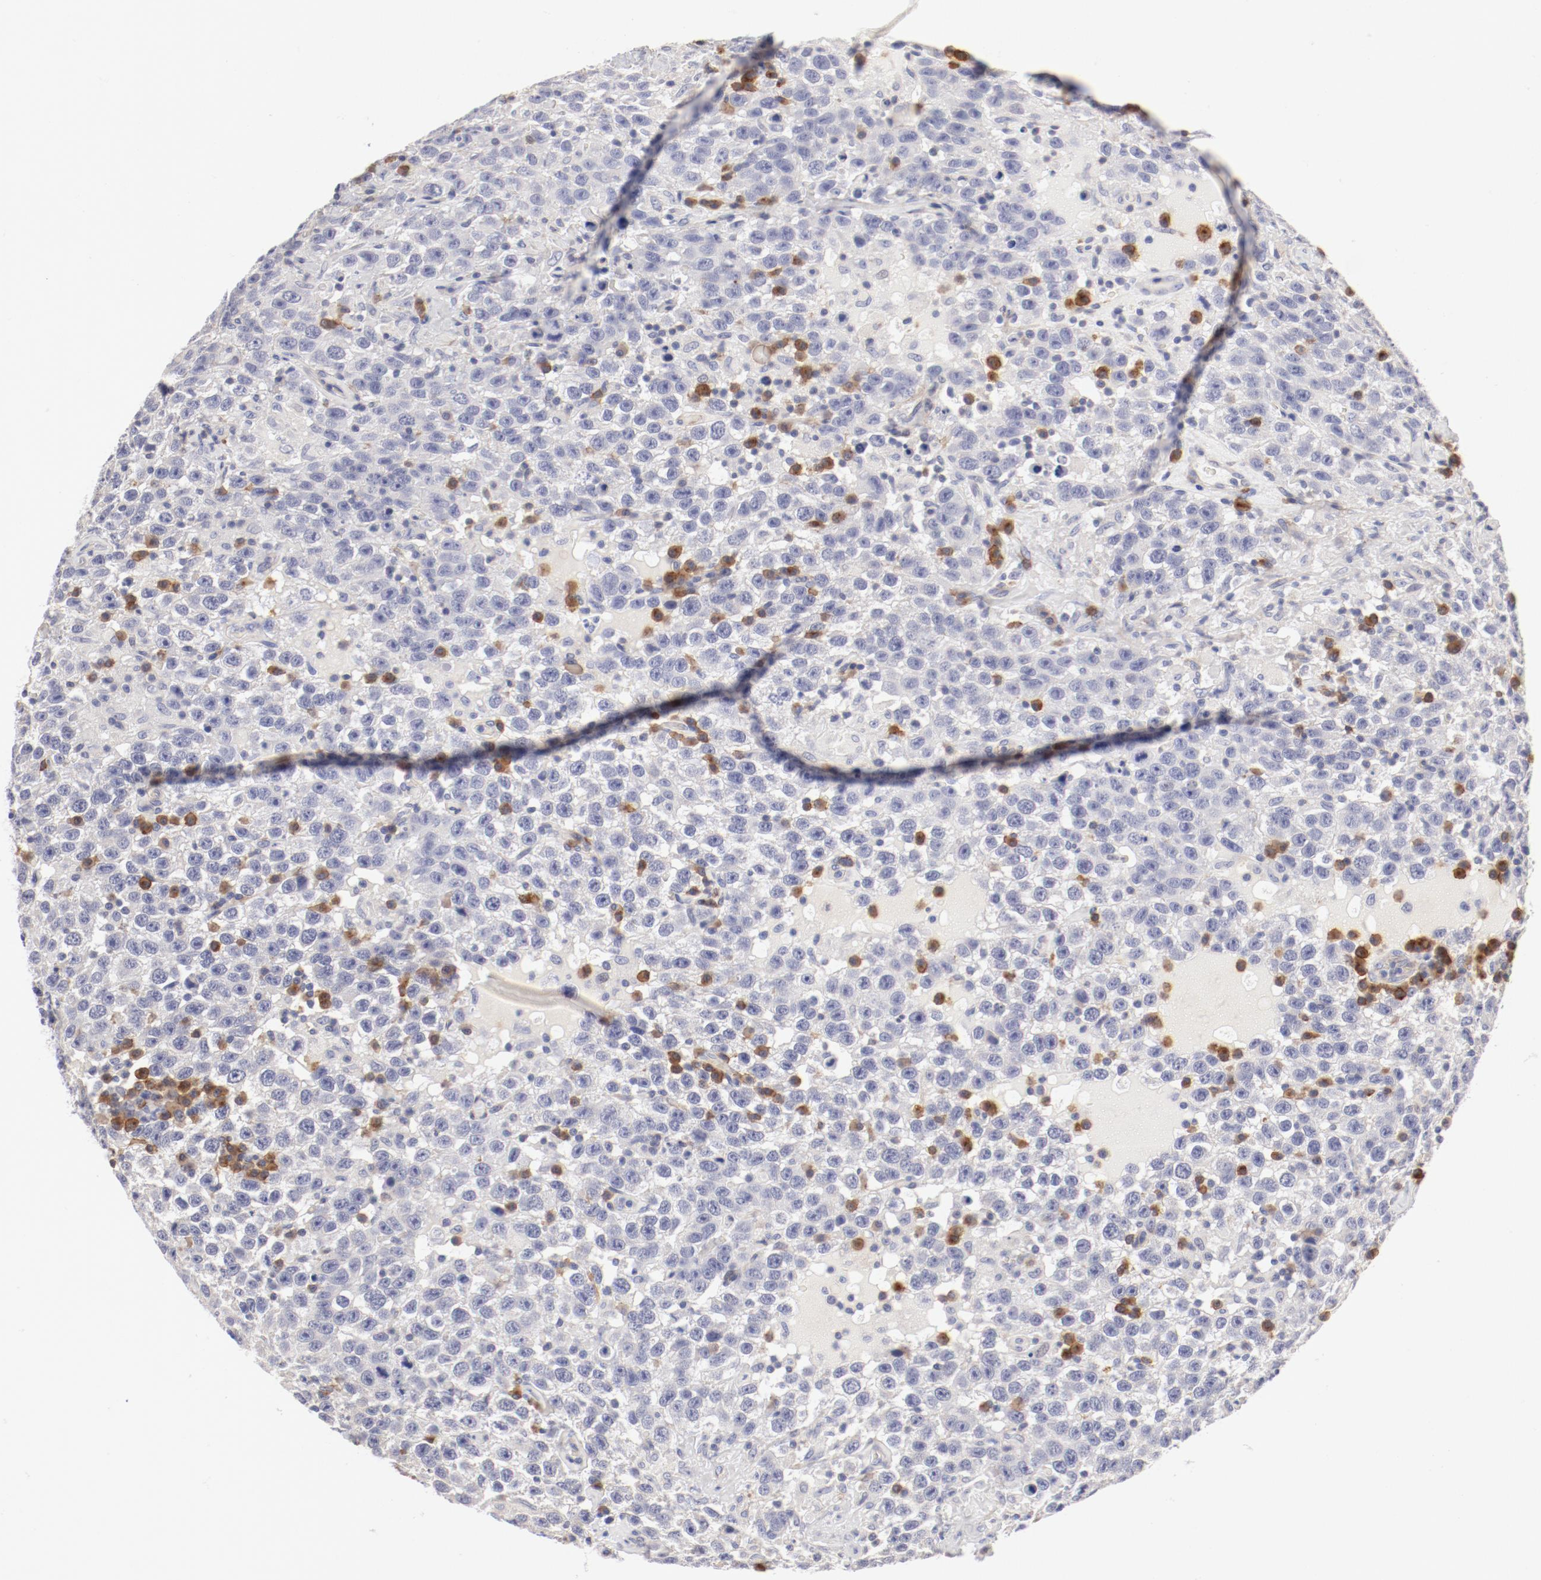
{"staining": {"intensity": "negative", "quantity": "none", "location": "none"}, "tissue": "testis cancer", "cell_type": "Tumor cells", "image_type": "cancer", "snomed": [{"axis": "morphology", "description": "Seminoma, NOS"}, {"axis": "topography", "description": "Testis"}], "caption": "An IHC image of testis cancer (seminoma) is shown. There is no staining in tumor cells of testis cancer (seminoma). (DAB (3,3'-diaminobenzidine) IHC, high magnification).", "gene": "LAX1", "patient": {"sex": "male", "age": 41}}